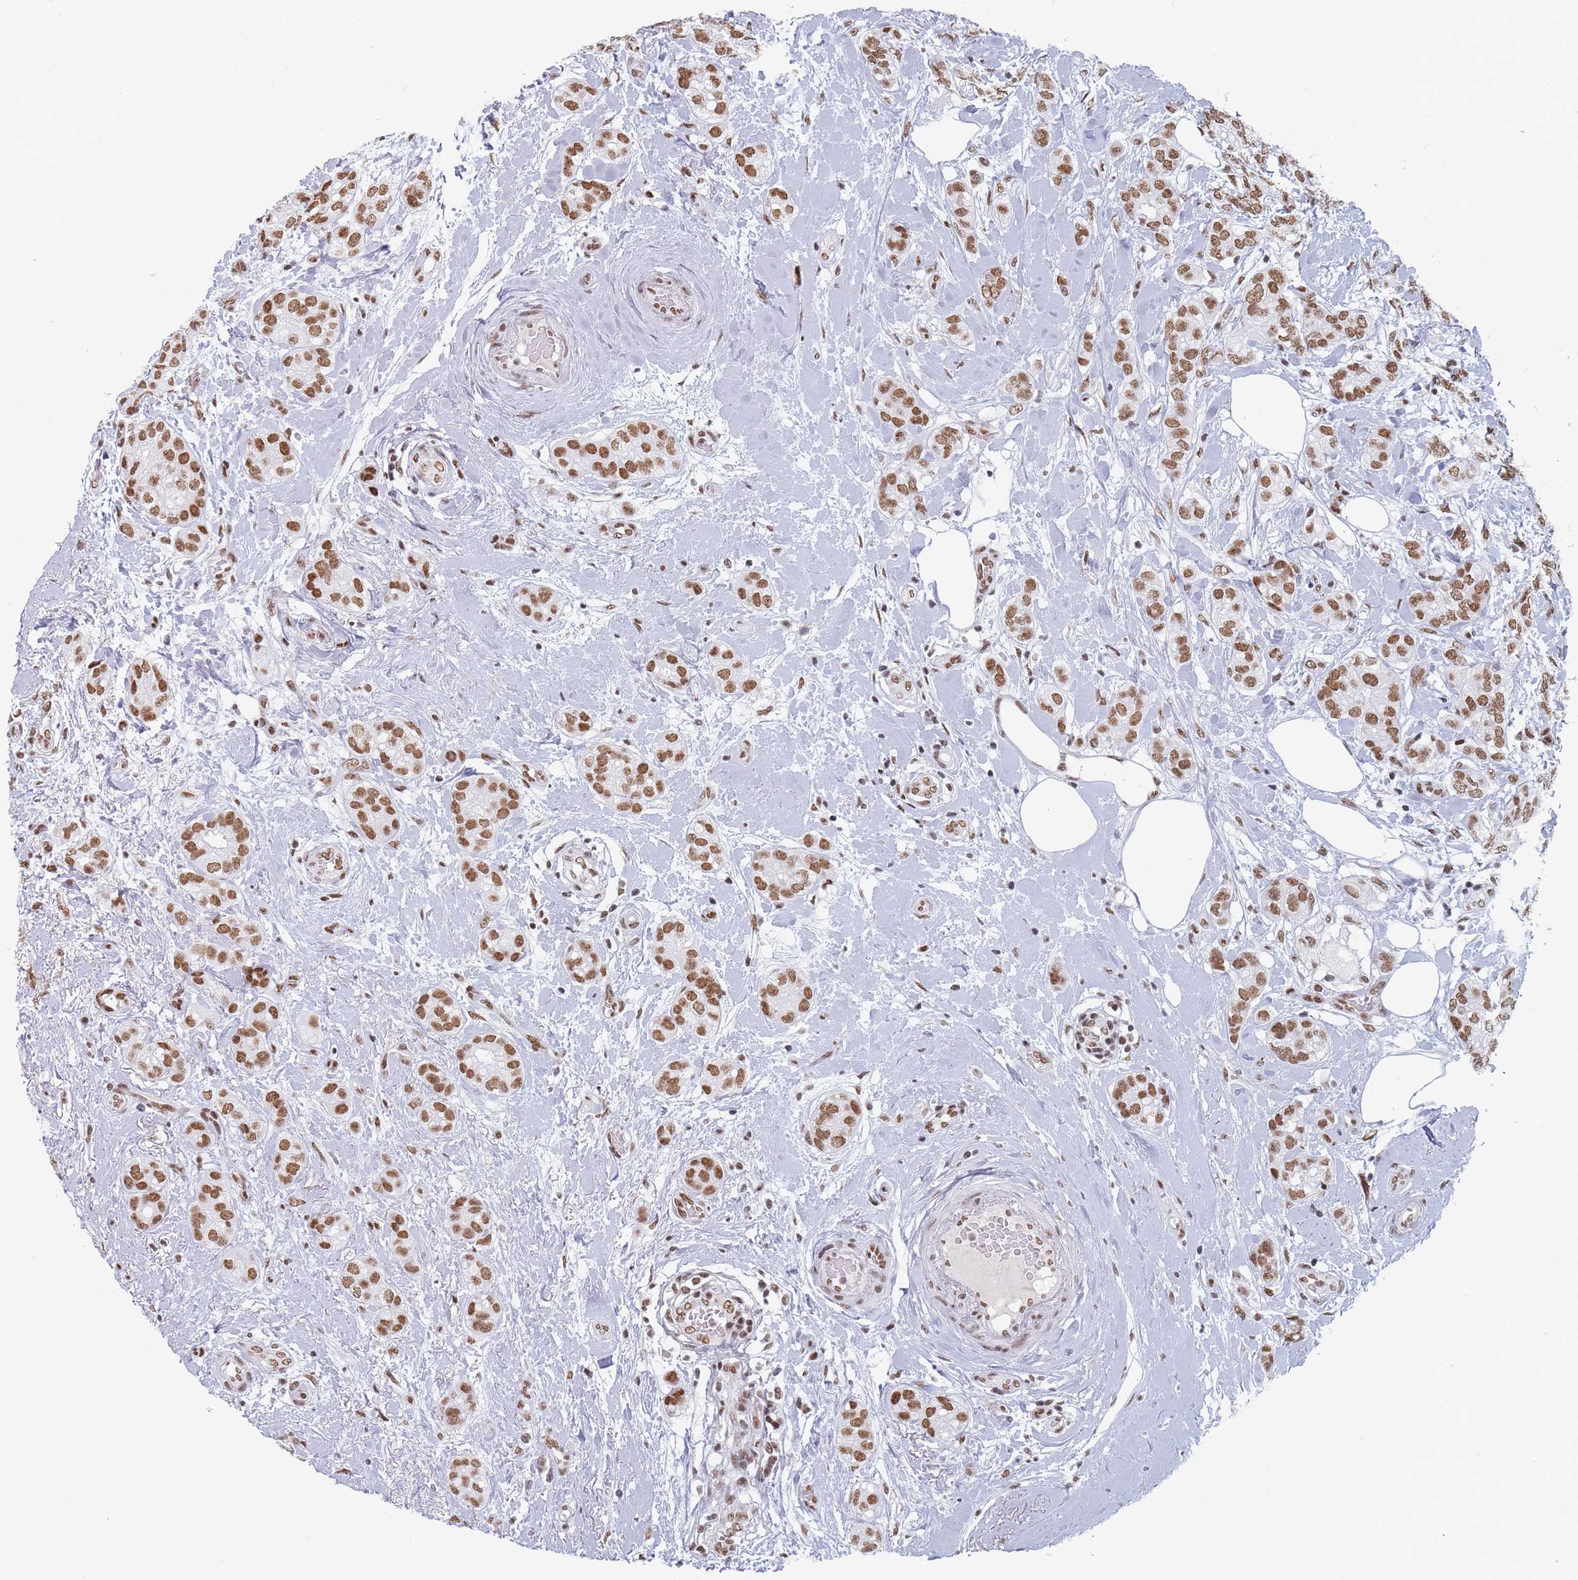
{"staining": {"intensity": "moderate", "quantity": ">75%", "location": "nuclear"}, "tissue": "breast cancer", "cell_type": "Tumor cells", "image_type": "cancer", "snomed": [{"axis": "morphology", "description": "Duct carcinoma"}, {"axis": "topography", "description": "Breast"}], "caption": "This micrograph displays immunohistochemistry staining of human intraductal carcinoma (breast), with medium moderate nuclear expression in approximately >75% of tumor cells.", "gene": "SAFB2", "patient": {"sex": "female", "age": 73}}